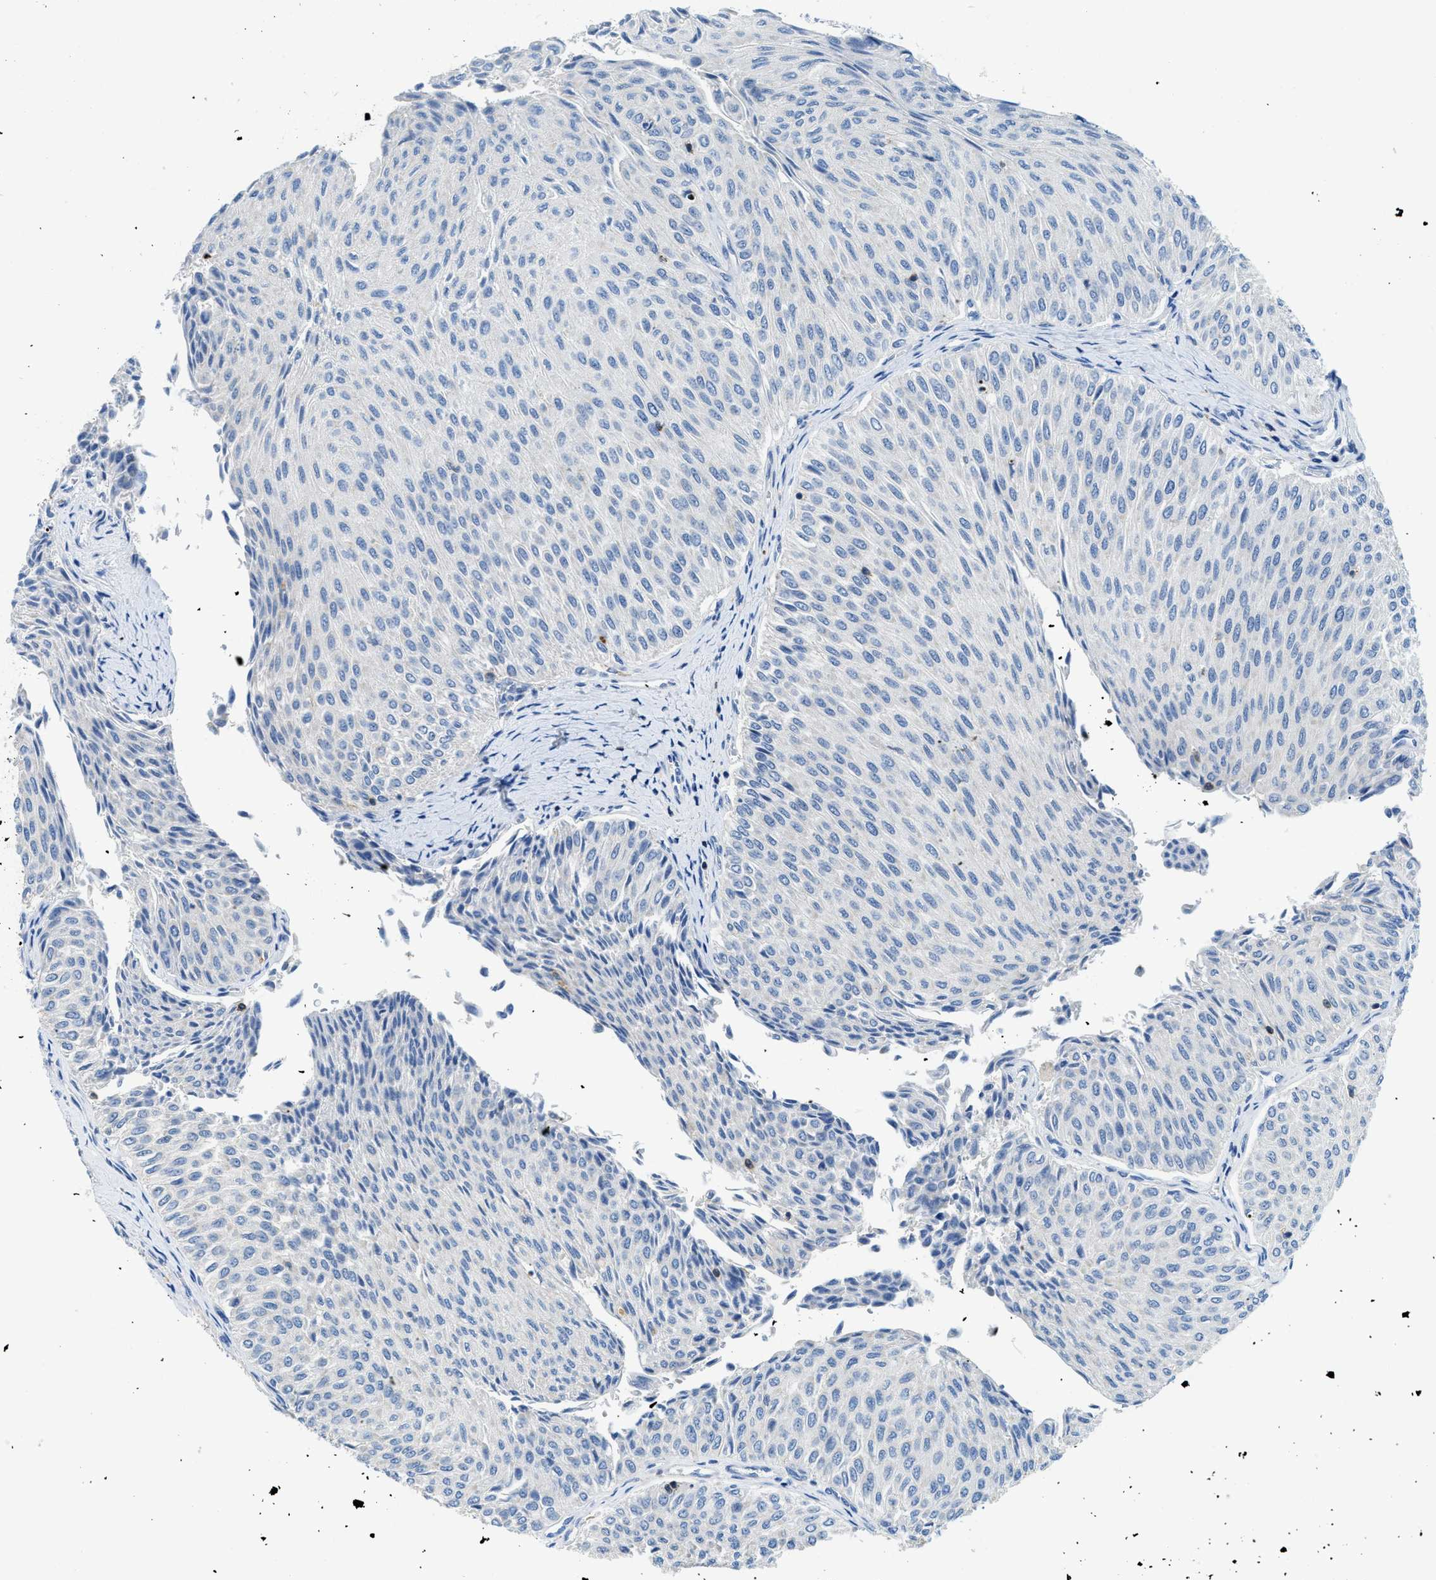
{"staining": {"intensity": "negative", "quantity": "none", "location": "none"}, "tissue": "urothelial cancer", "cell_type": "Tumor cells", "image_type": "cancer", "snomed": [{"axis": "morphology", "description": "Urothelial carcinoma, Low grade"}, {"axis": "topography", "description": "Urinary bladder"}], "caption": "This is a histopathology image of IHC staining of urothelial carcinoma (low-grade), which shows no staining in tumor cells.", "gene": "FAM151A", "patient": {"sex": "male", "age": 78}}